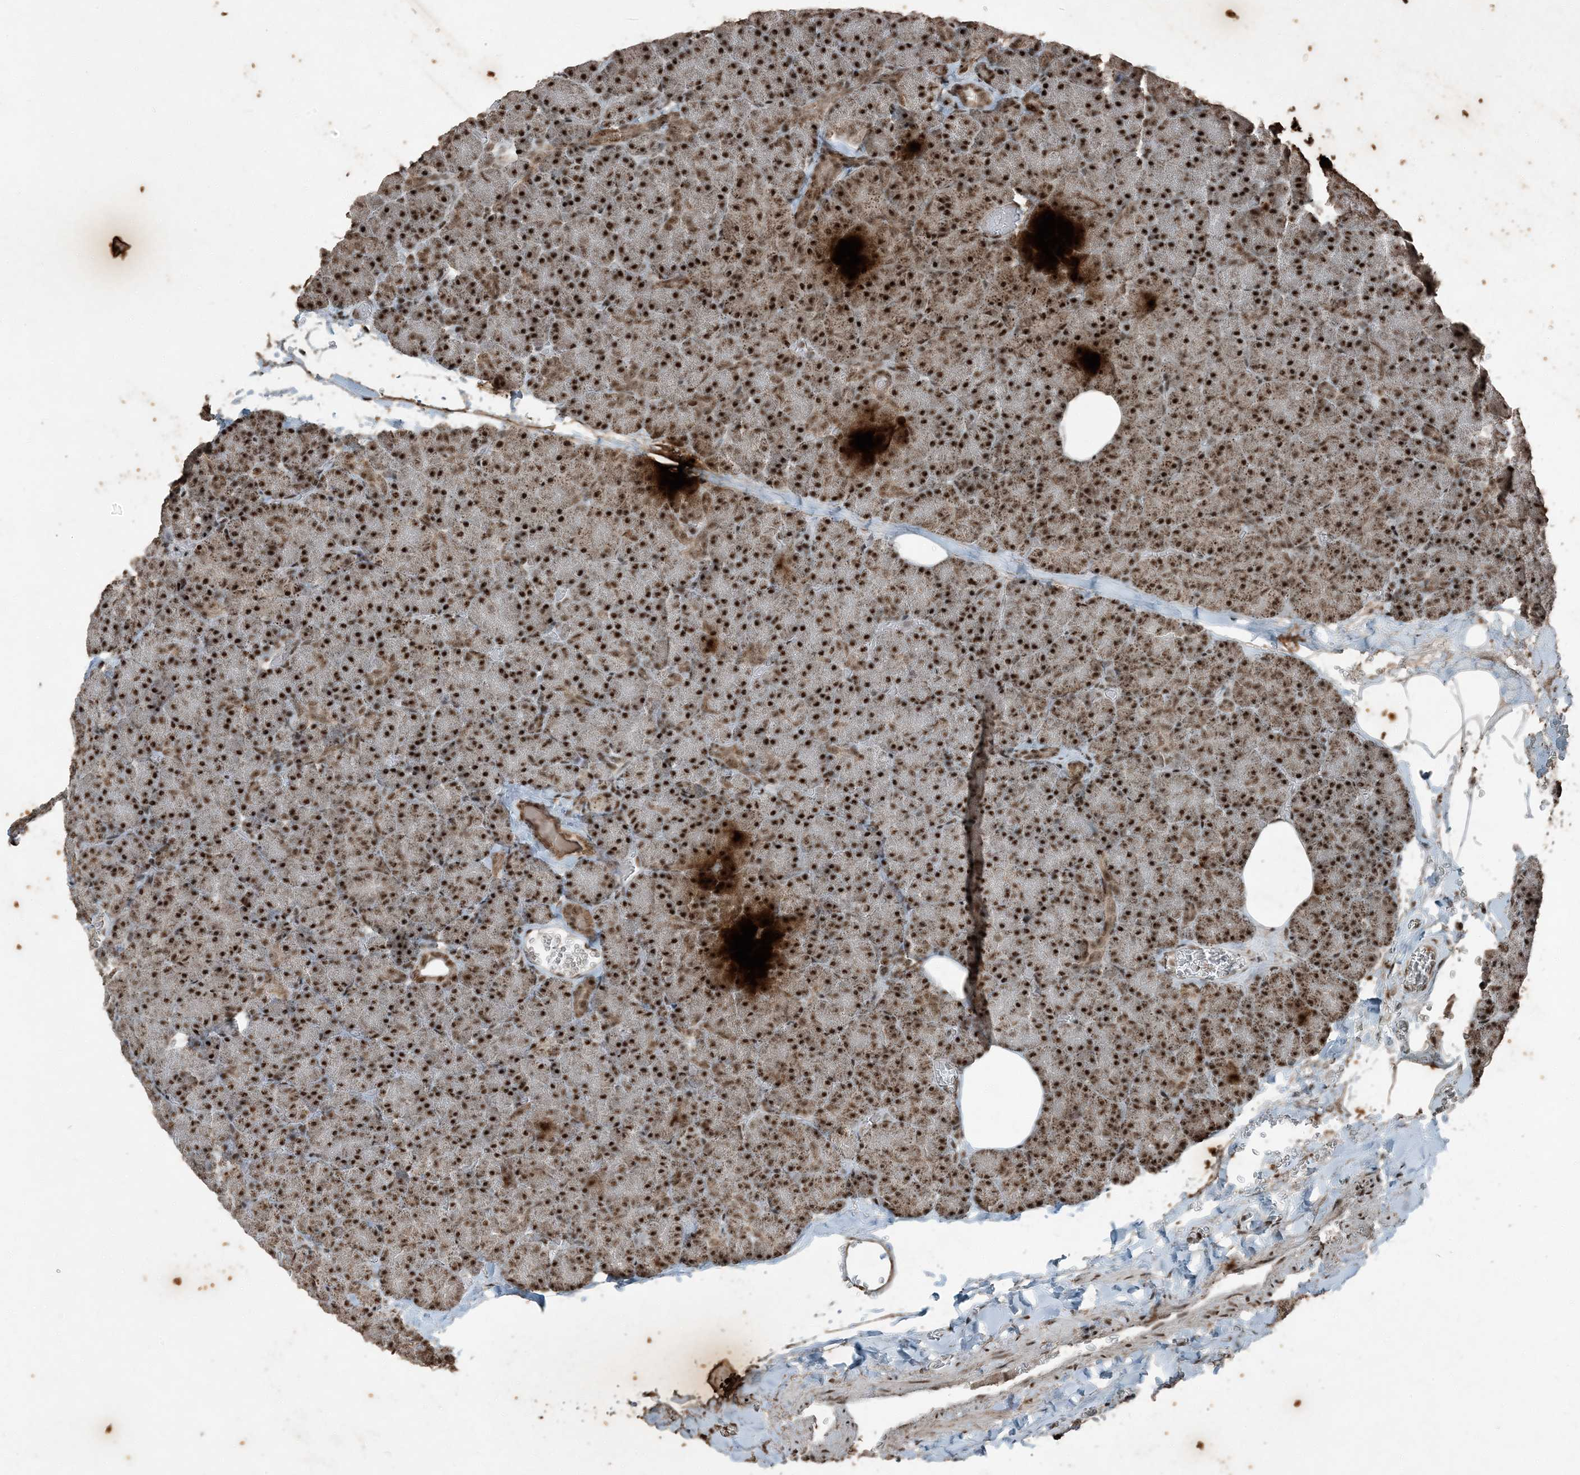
{"staining": {"intensity": "strong", "quantity": ">75%", "location": "cytoplasmic/membranous,nuclear"}, "tissue": "pancreas", "cell_type": "Exocrine glandular cells", "image_type": "normal", "snomed": [{"axis": "morphology", "description": "Normal tissue, NOS"}, {"axis": "morphology", "description": "Carcinoid, malignant, NOS"}, {"axis": "topography", "description": "Pancreas"}], "caption": "High-magnification brightfield microscopy of unremarkable pancreas stained with DAB (brown) and counterstained with hematoxylin (blue). exocrine glandular cells exhibit strong cytoplasmic/membranous,nuclear positivity is seen in approximately>75% of cells.", "gene": "TADA2B", "patient": {"sex": "female", "age": 35}}